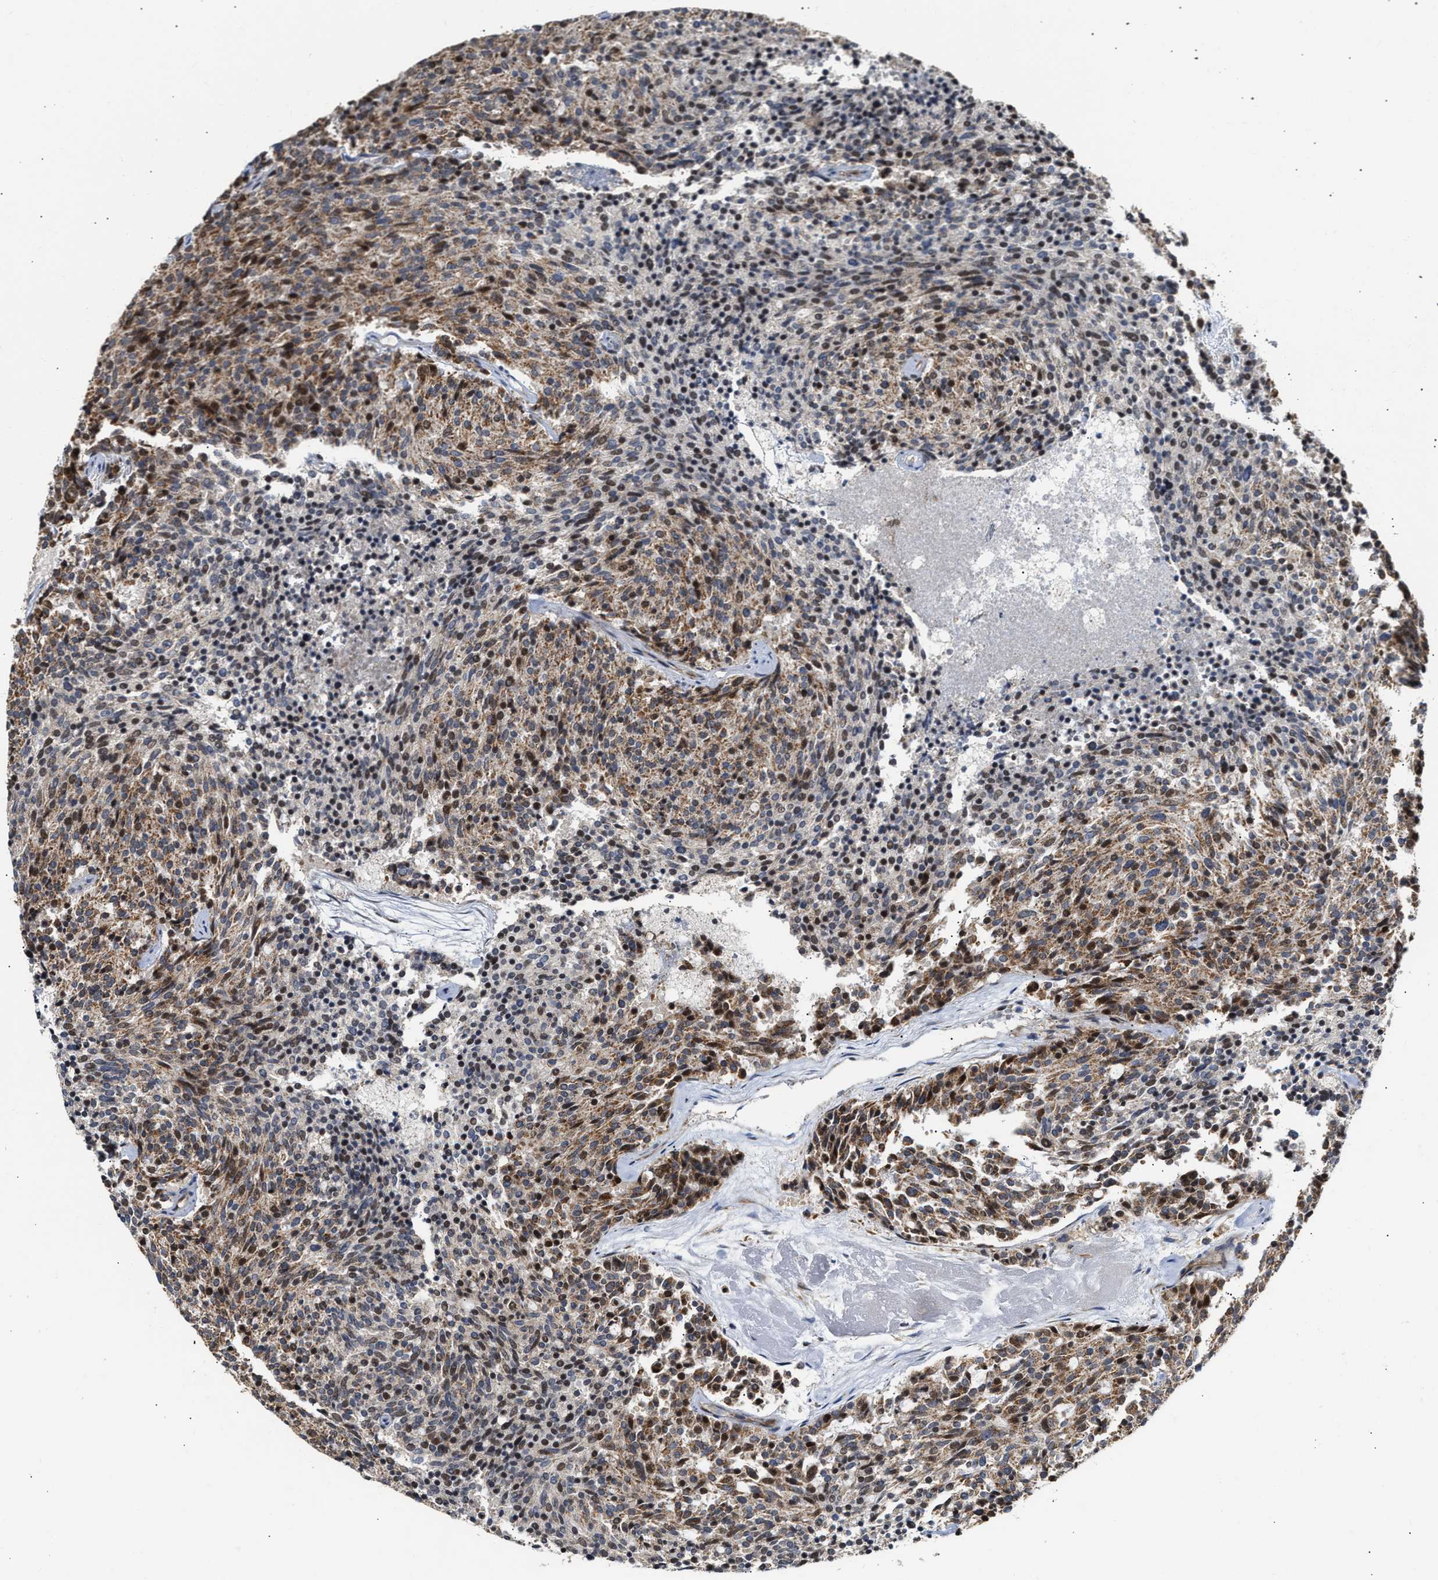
{"staining": {"intensity": "moderate", "quantity": ">75%", "location": "cytoplasmic/membranous,nuclear"}, "tissue": "carcinoid", "cell_type": "Tumor cells", "image_type": "cancer", "snomed": [{"axis": "morphology", "description": "Carcinoid, malignant, NOS"}, {"axis": "topography", "description": "Pancreas"}], "caption": "Carcinoid (malignant) stained with a brown dye demonstrates moderate cytoplasmic/membranous and nuclear positive staining in approximately >75% of tumor cells.", "gene": "DEPTOR", "patient": {"sex": "female", "age": 54}}